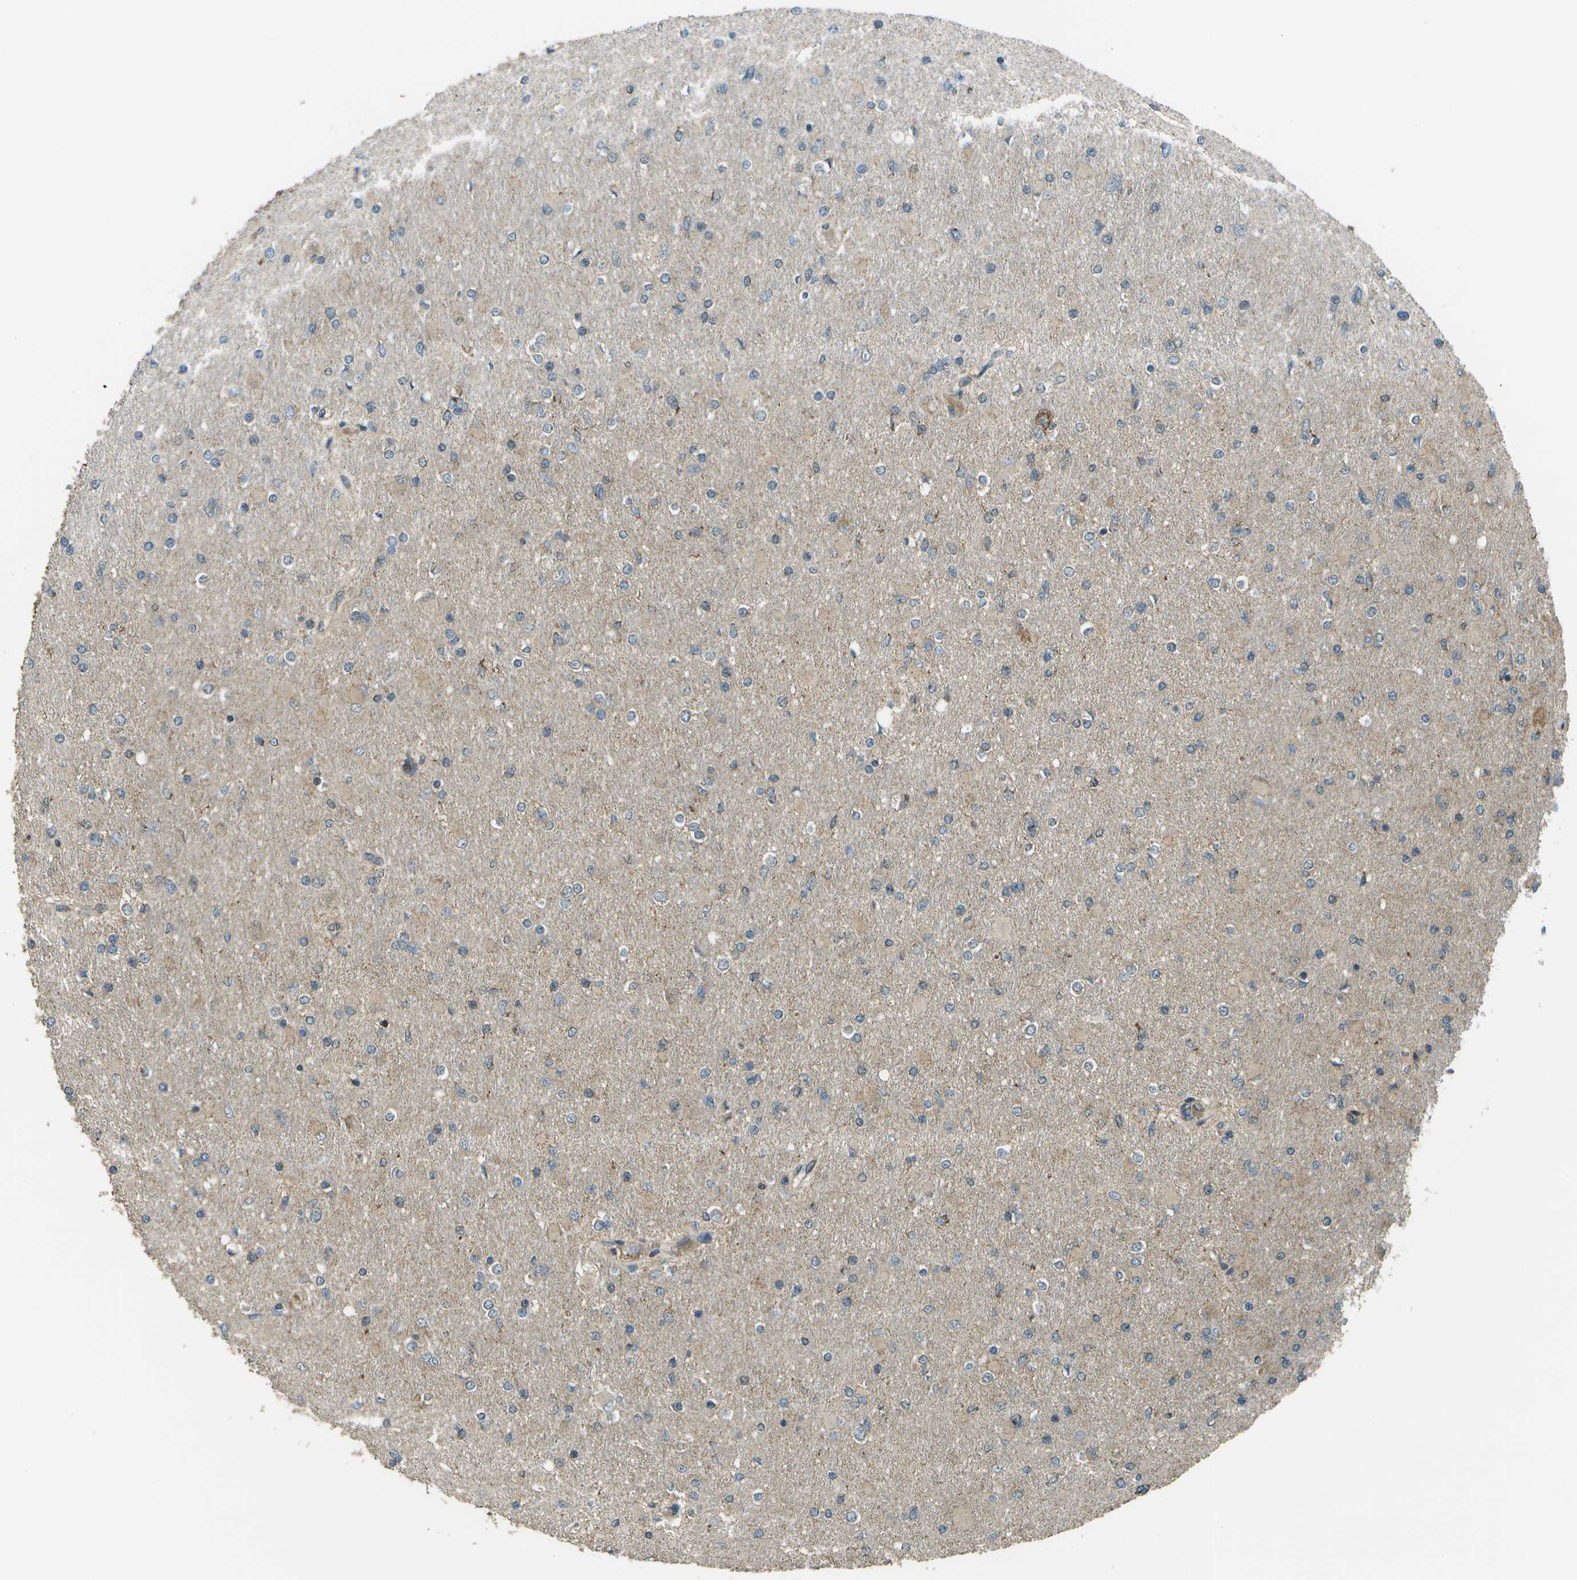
{"staining": {"intensity": "moderate", "quantity": "<25%", "location": "cytoplasmic/membranous"}, "tissue": "glioma", "cell_type": "Tumor cells", "image_type": "cancer", "snomed": [{"axis": "morphology", "description": "Glioma, malignant, High grade"}, {"axis": "topography", "description": "Cerebral cortex"}], "caption": "Malignant glioma (high-grade) tissue reveals moderate cytoplasmic/membranous expression in approximately <25% of tumor cells", "gene": "PLPBP", "patient": {"sex": "female", "age": 36}}